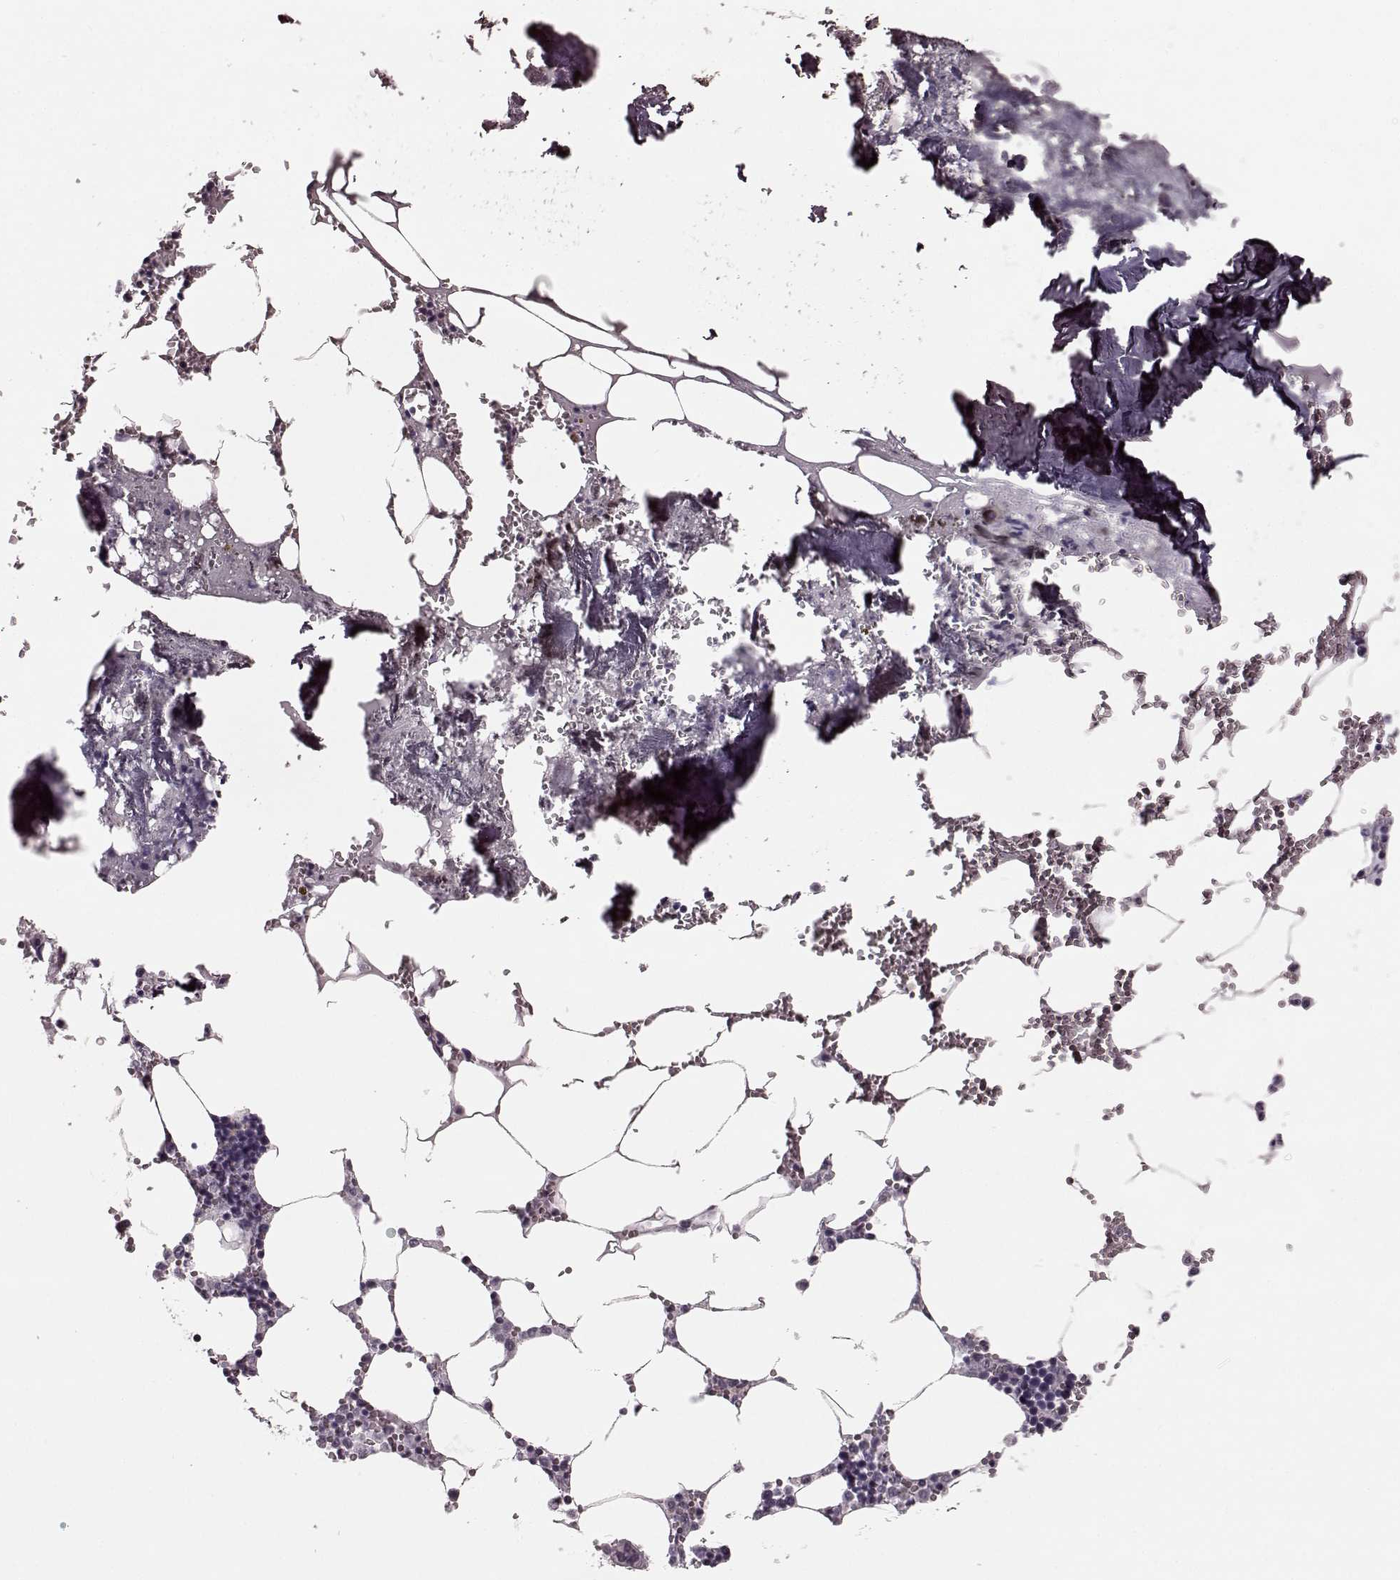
{"staining": {"intensity": "negative", "quantity": "none", "location": "none"}, "tissue": "bone marrow", "cell_type": "Hematopoietic cells", "image_type": "normal", "snomed": [{"axis": "morphology", "description": "Normal tissue, NOS"}, {"axis": "topography", "description": "Bone marrow"}], "caption": "Image shows no significant protein positivity in hematopoietic cells of benign bone marrow. (DAB IHC visualized using brightfield microscopy, high magnification).", "gene": "TRPM1", "patient": {"sex": "male", "age": 54}}